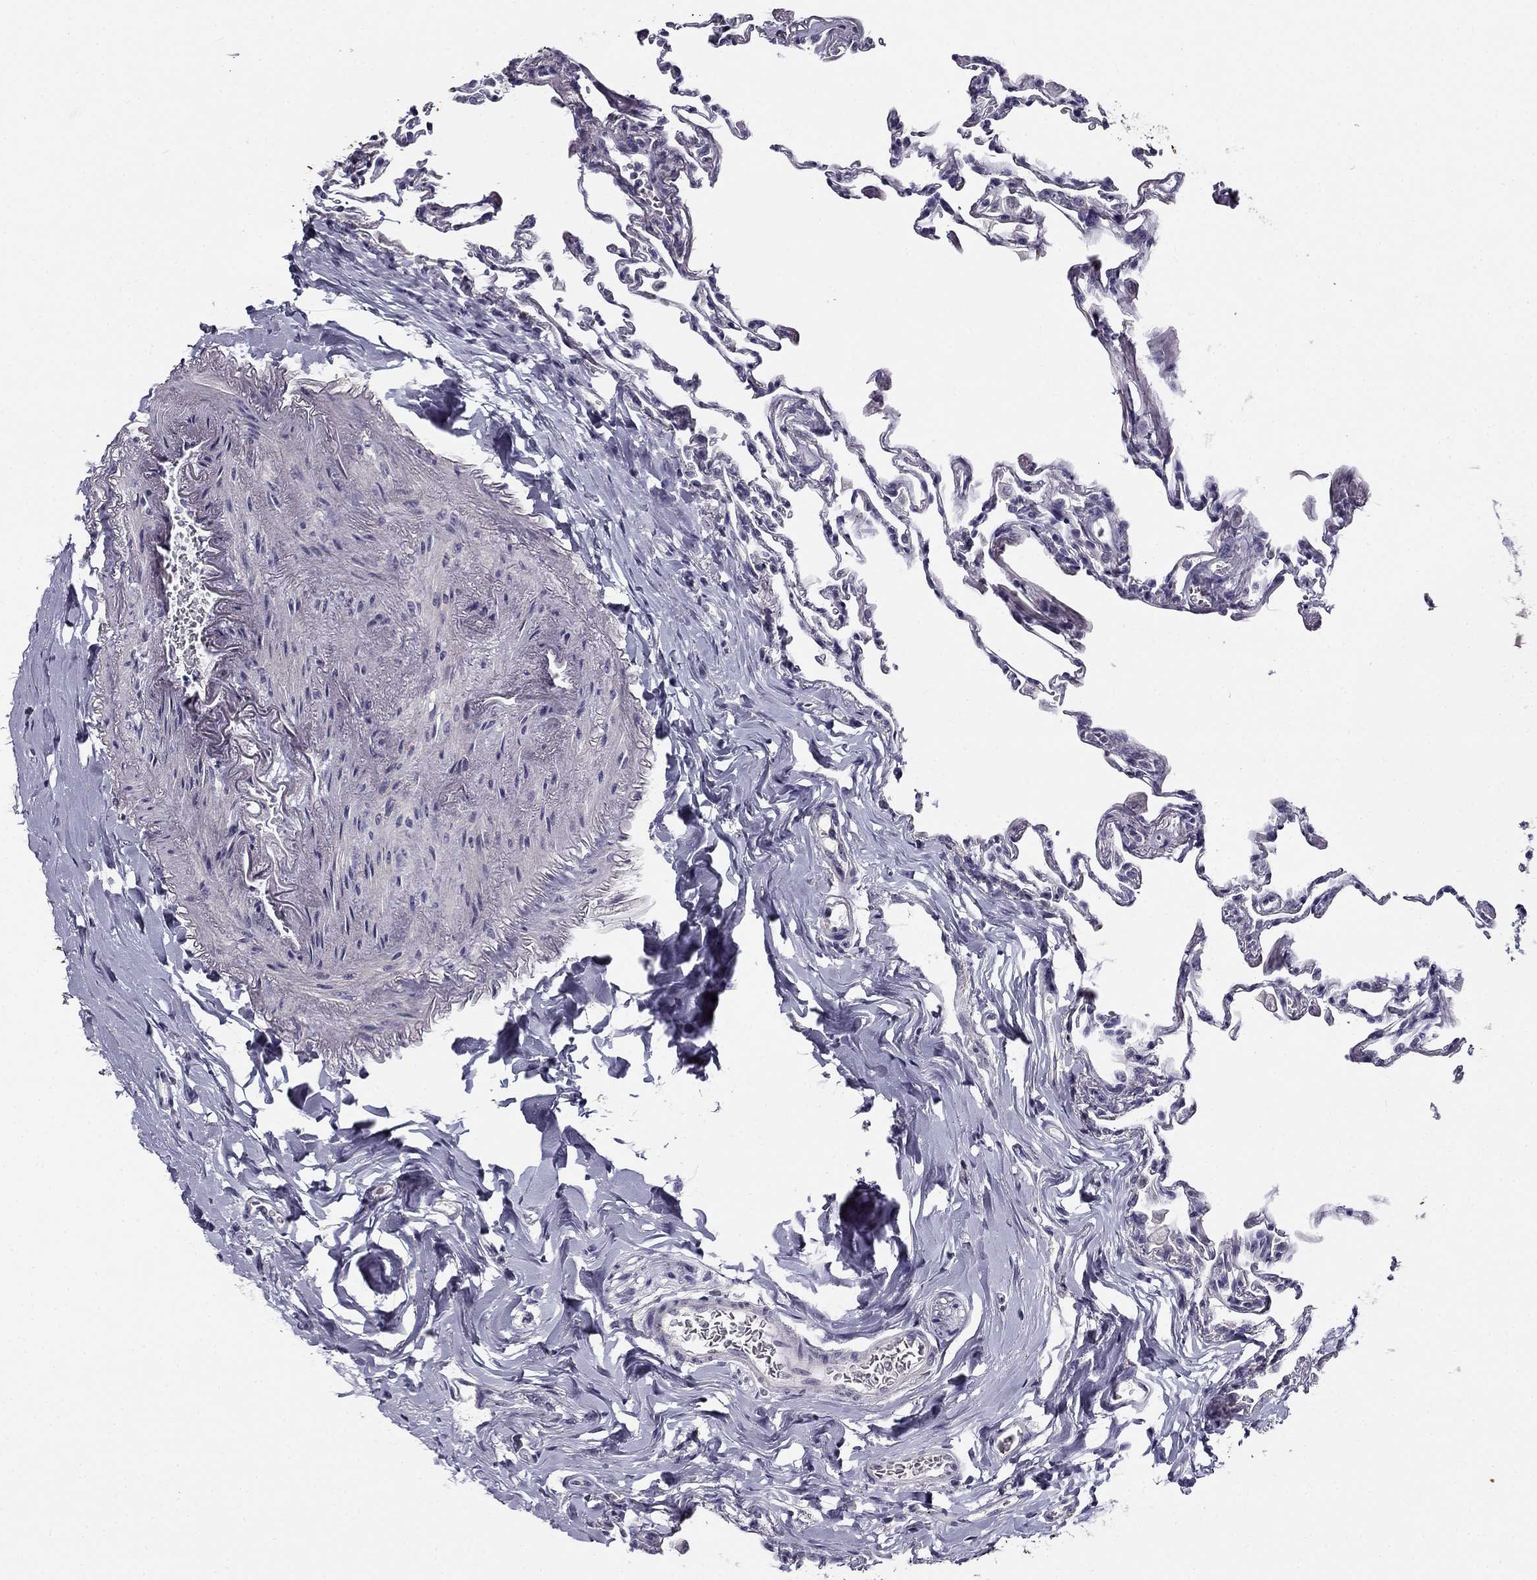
{"staining": {"intensity": "negative", "quantity": "none", "location": "none"}, "tissue": "lung", "cell_type": "Alveolar cells", "image_type": "normal", "snomed": [{"axis": "morphology", "description": "Normal tissue, NOS"}, {"axis": "topography", "description": "Lung"}], "caption": "Photomicrograph shows no protein positivity in alveolar cells of unremarkable lung.", "gene": "CNR1", "patient": {"sex": "female", "age": 57}}